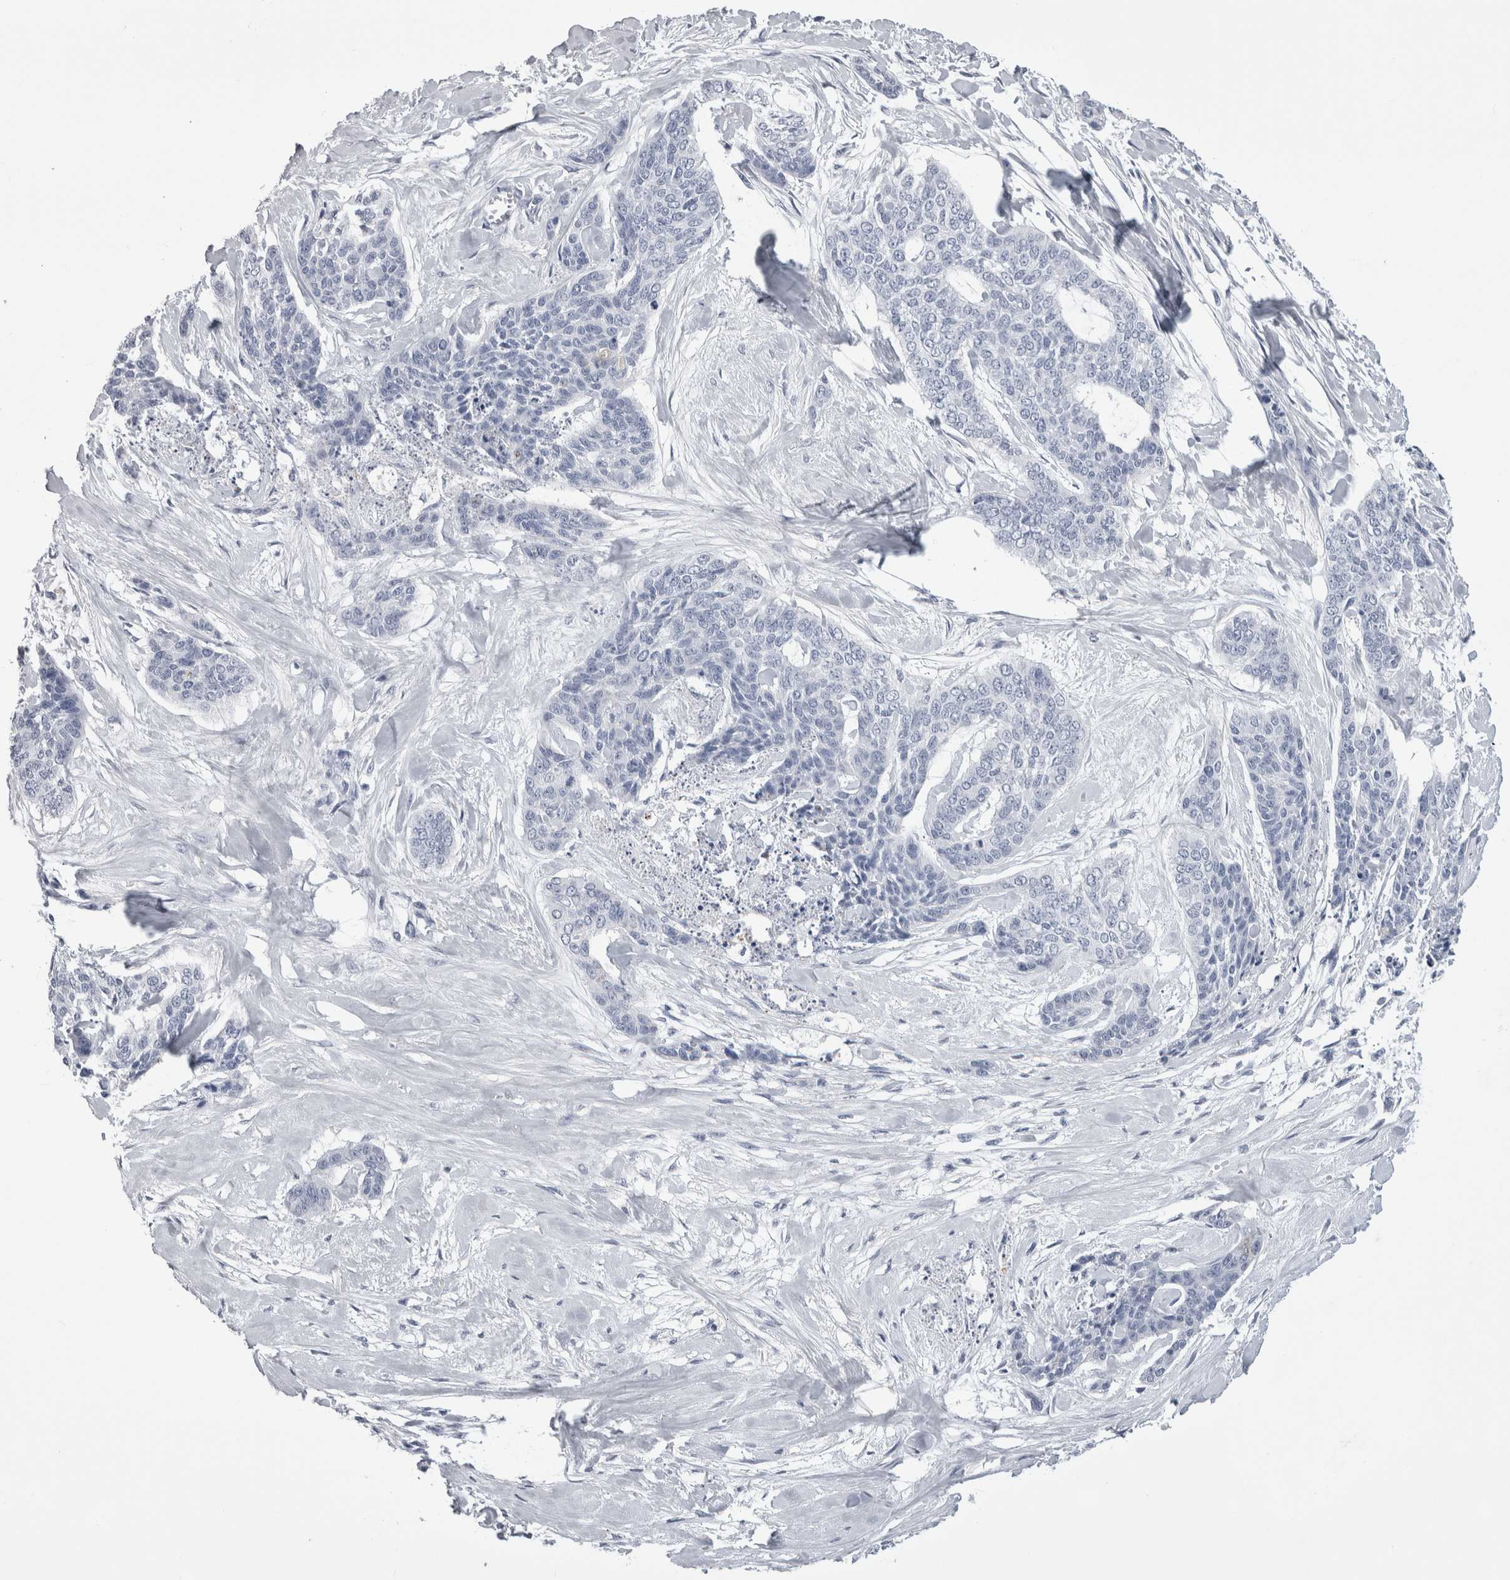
{"staining": {"intensity": "negative", "quantity": "none", "location": "none"}, "tissue": "skin cancer", "cell_type": "Tumor cells", "image_type": "cancer", "snomed": [{"axis": "morphology", "description": "Basal cell carcinoma"}, {"axis": "topography", "description": "Skin"}], "caption": "Immunohistochemical staining of skin cancer (basal cell carcinoma) displays no significant expression in tumor cells.", "gene": "ALDH8A1", "patient": {"sex": "female", "age": 64}}